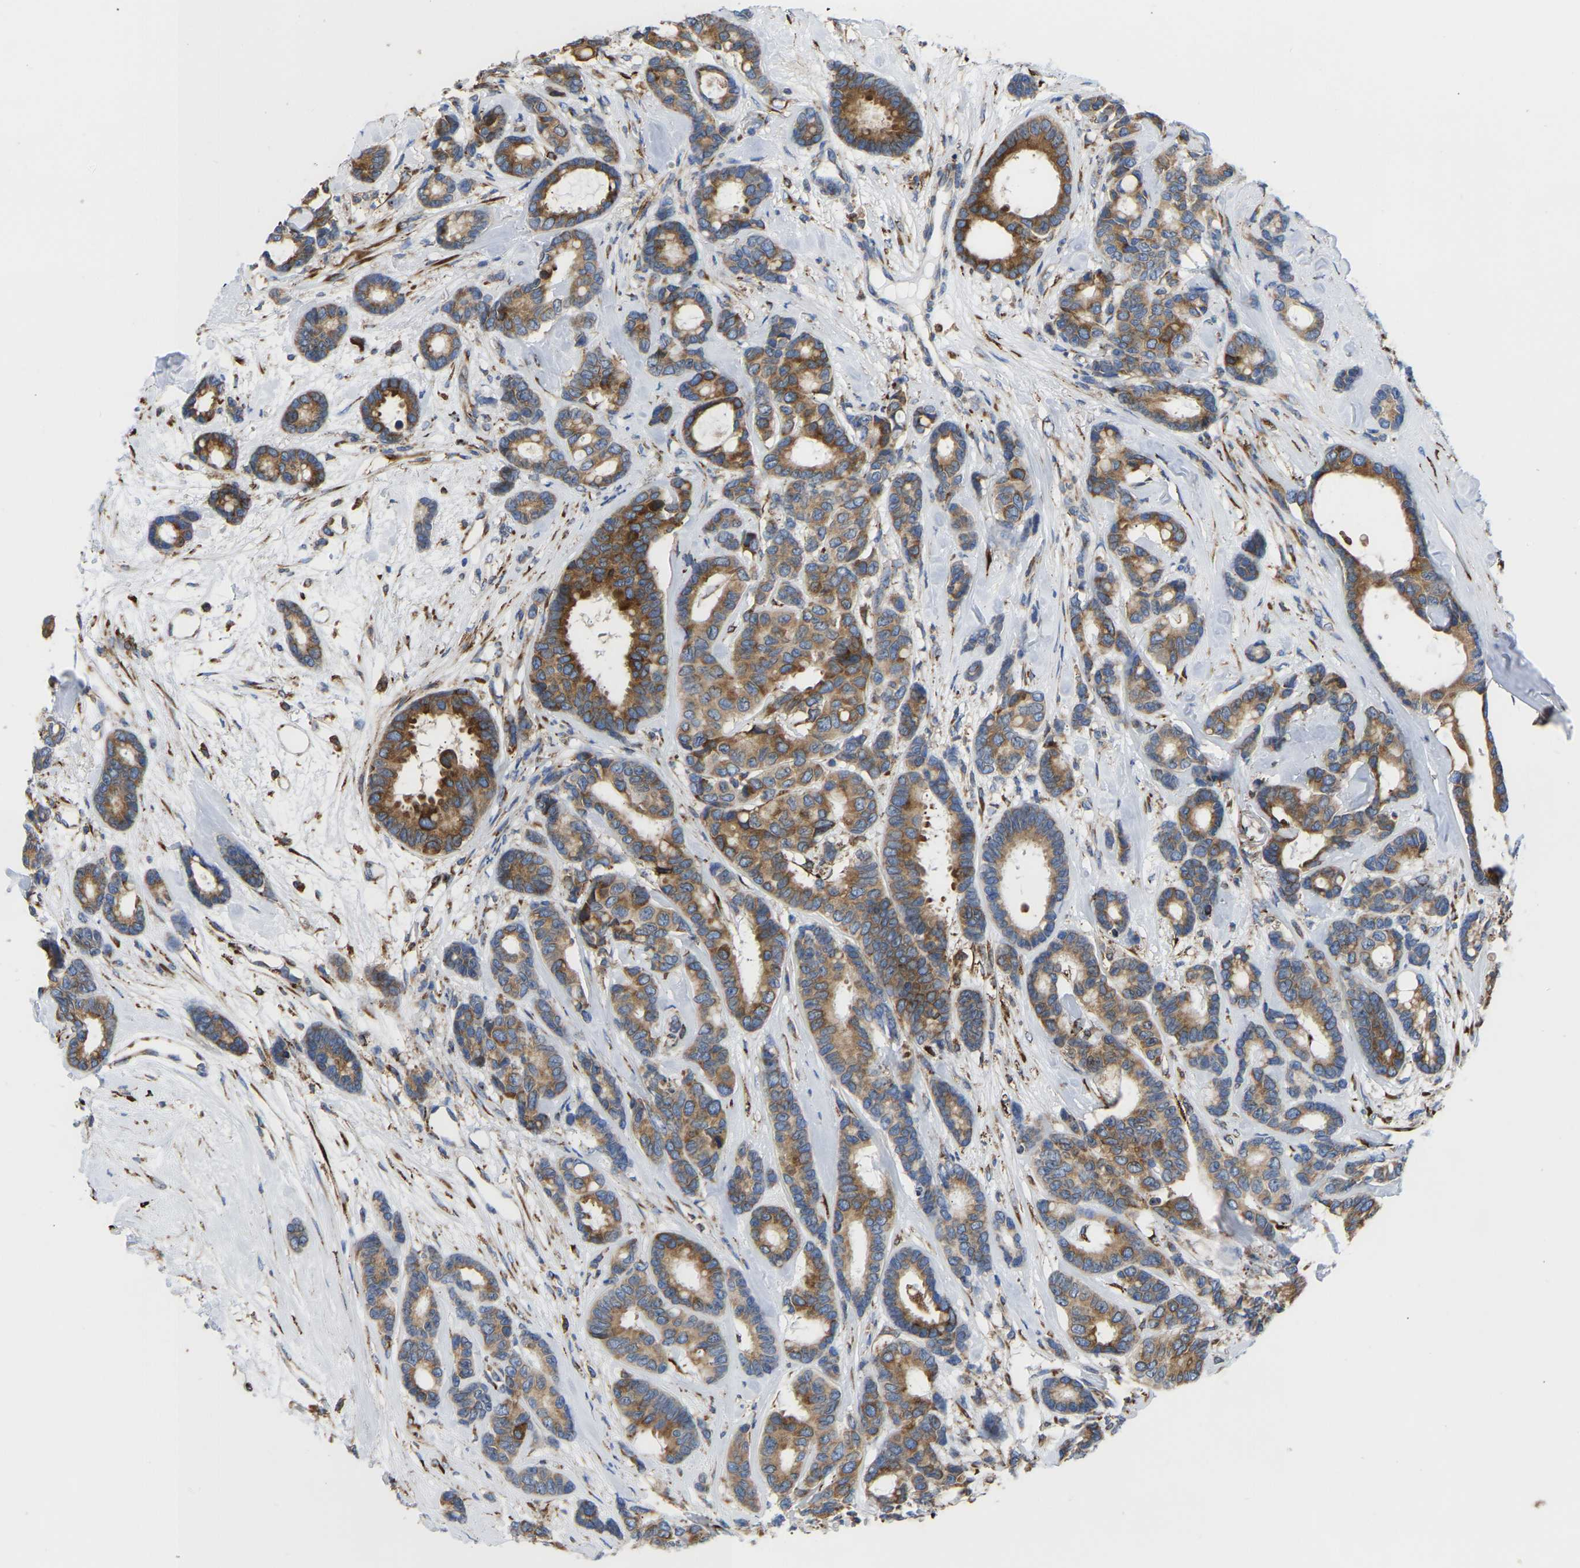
{"staining": {"intensity": "moderate", "quantity": ">75%", "location": "cytoplasmic/membranous"}, "tissue": "breast cancer", "cell_type": "Tumor cells", "image_type": "cancer", "snomed": [{"axis": "morphology", "description": "Duct carcinoma"}, {"axis": "topography", "description": "Breast"}], "caption": "Breast infiltrating ductal carcinoma tissue demonstrates moderate cytoplasmic/membranous staining in about >75% of tumor cells (DAB IHC, brown staining for protein, blue staining for nuclei).", "gene": "P4HB", "patient": {"sex": "female", "age": 87}}